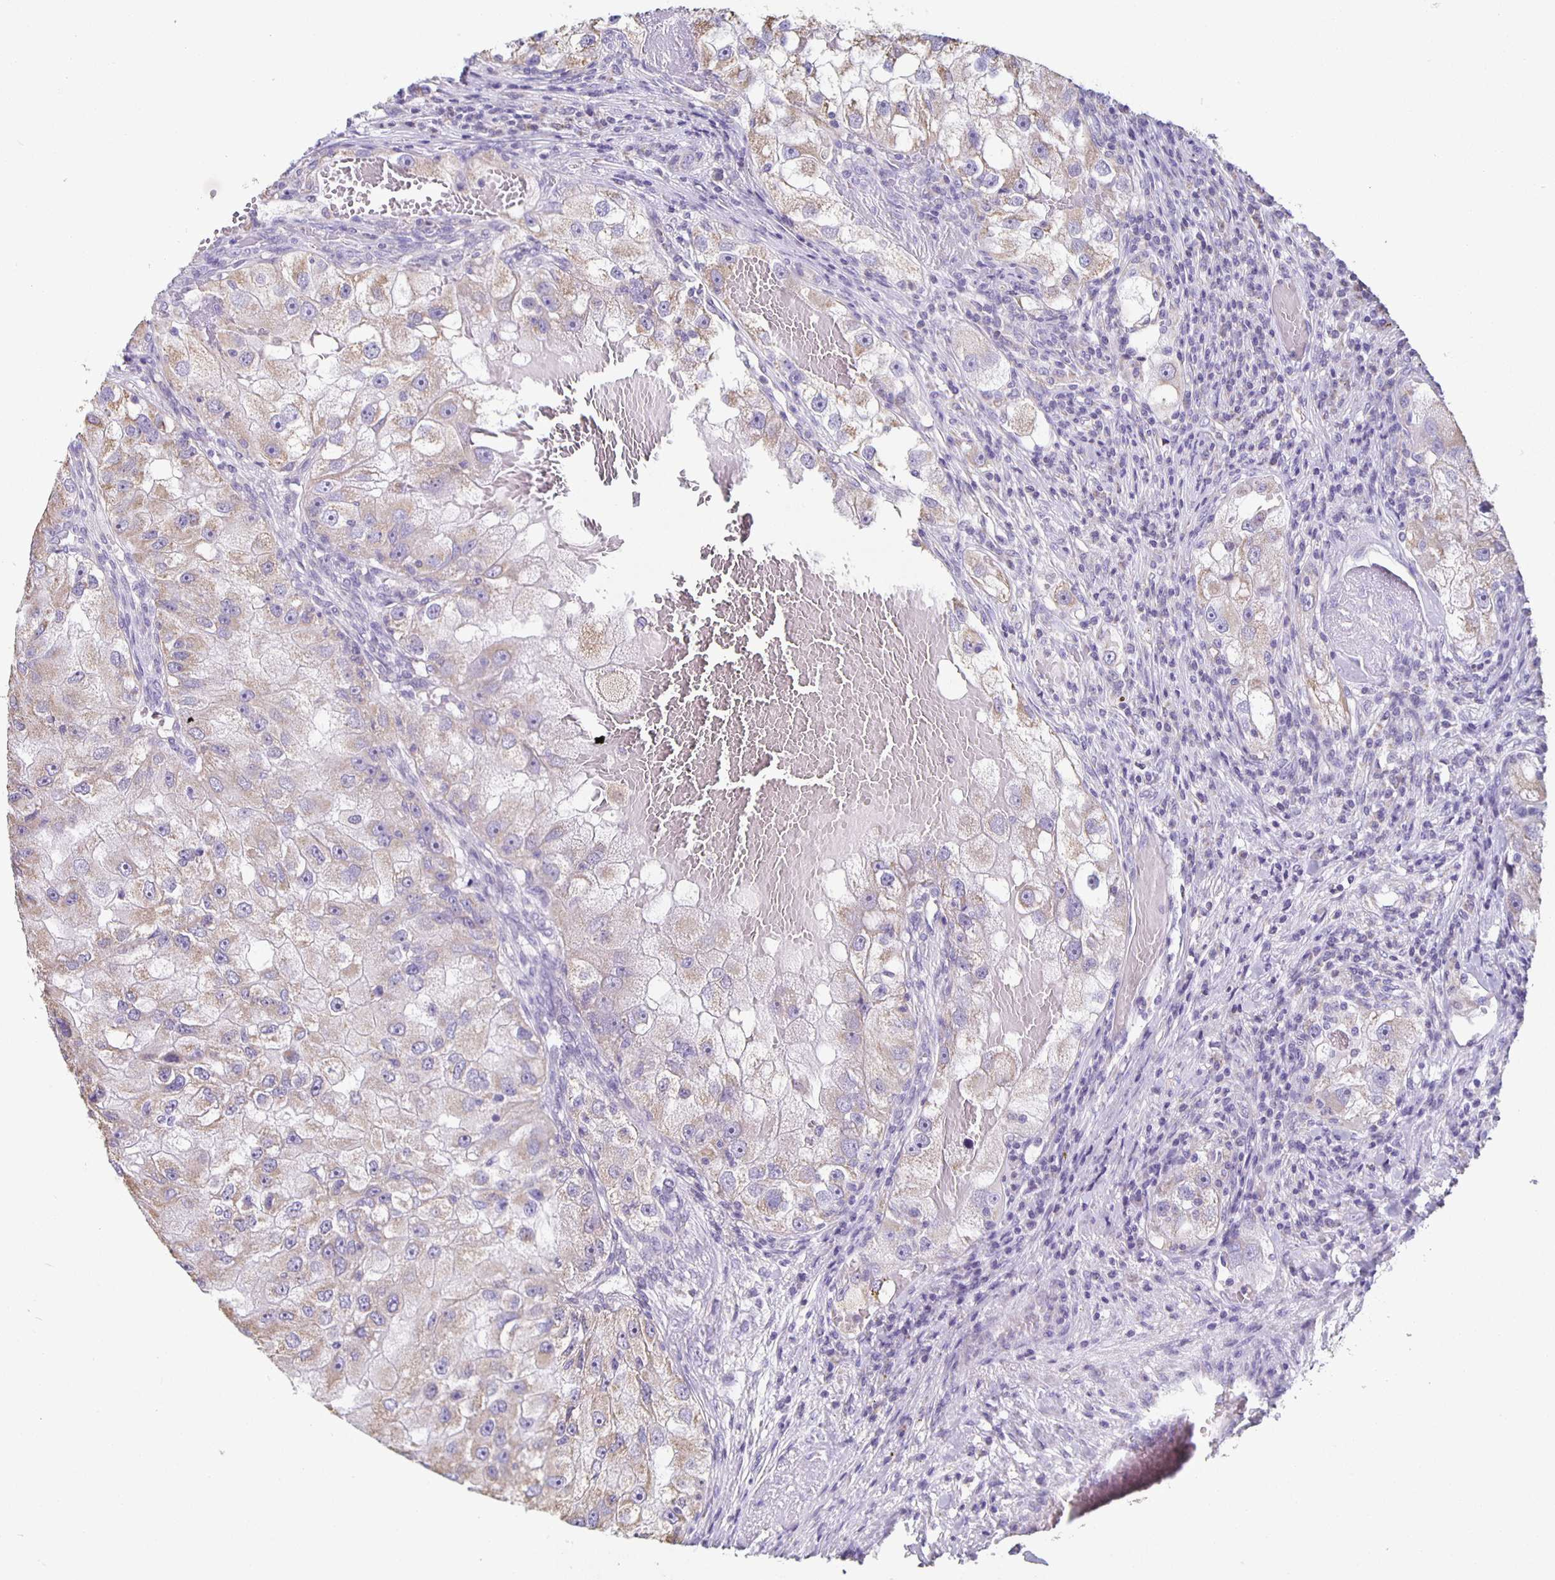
{"staining": {"intensity": "weak", "quantity": "25%-75%", "location": "cytoplasmic/membranous"}, "tissue": "renal cancer", "cell_type": "Tumor cells", "image_type": "cancer", "snomed": [{"axis": "morphology", "description": "Adenocarcinoma, NOS"}, {"axis": "topography", "description": "Kidney"}], "caption": "Immunohistochemical staining of adenocarcinoma (renal) exhibits weak cytoplasmic/membranous protein expression in approximately 25%-75% of tumor cells.", "gene": "TPPP", "patient": {"sex": "male", "age": 63}}